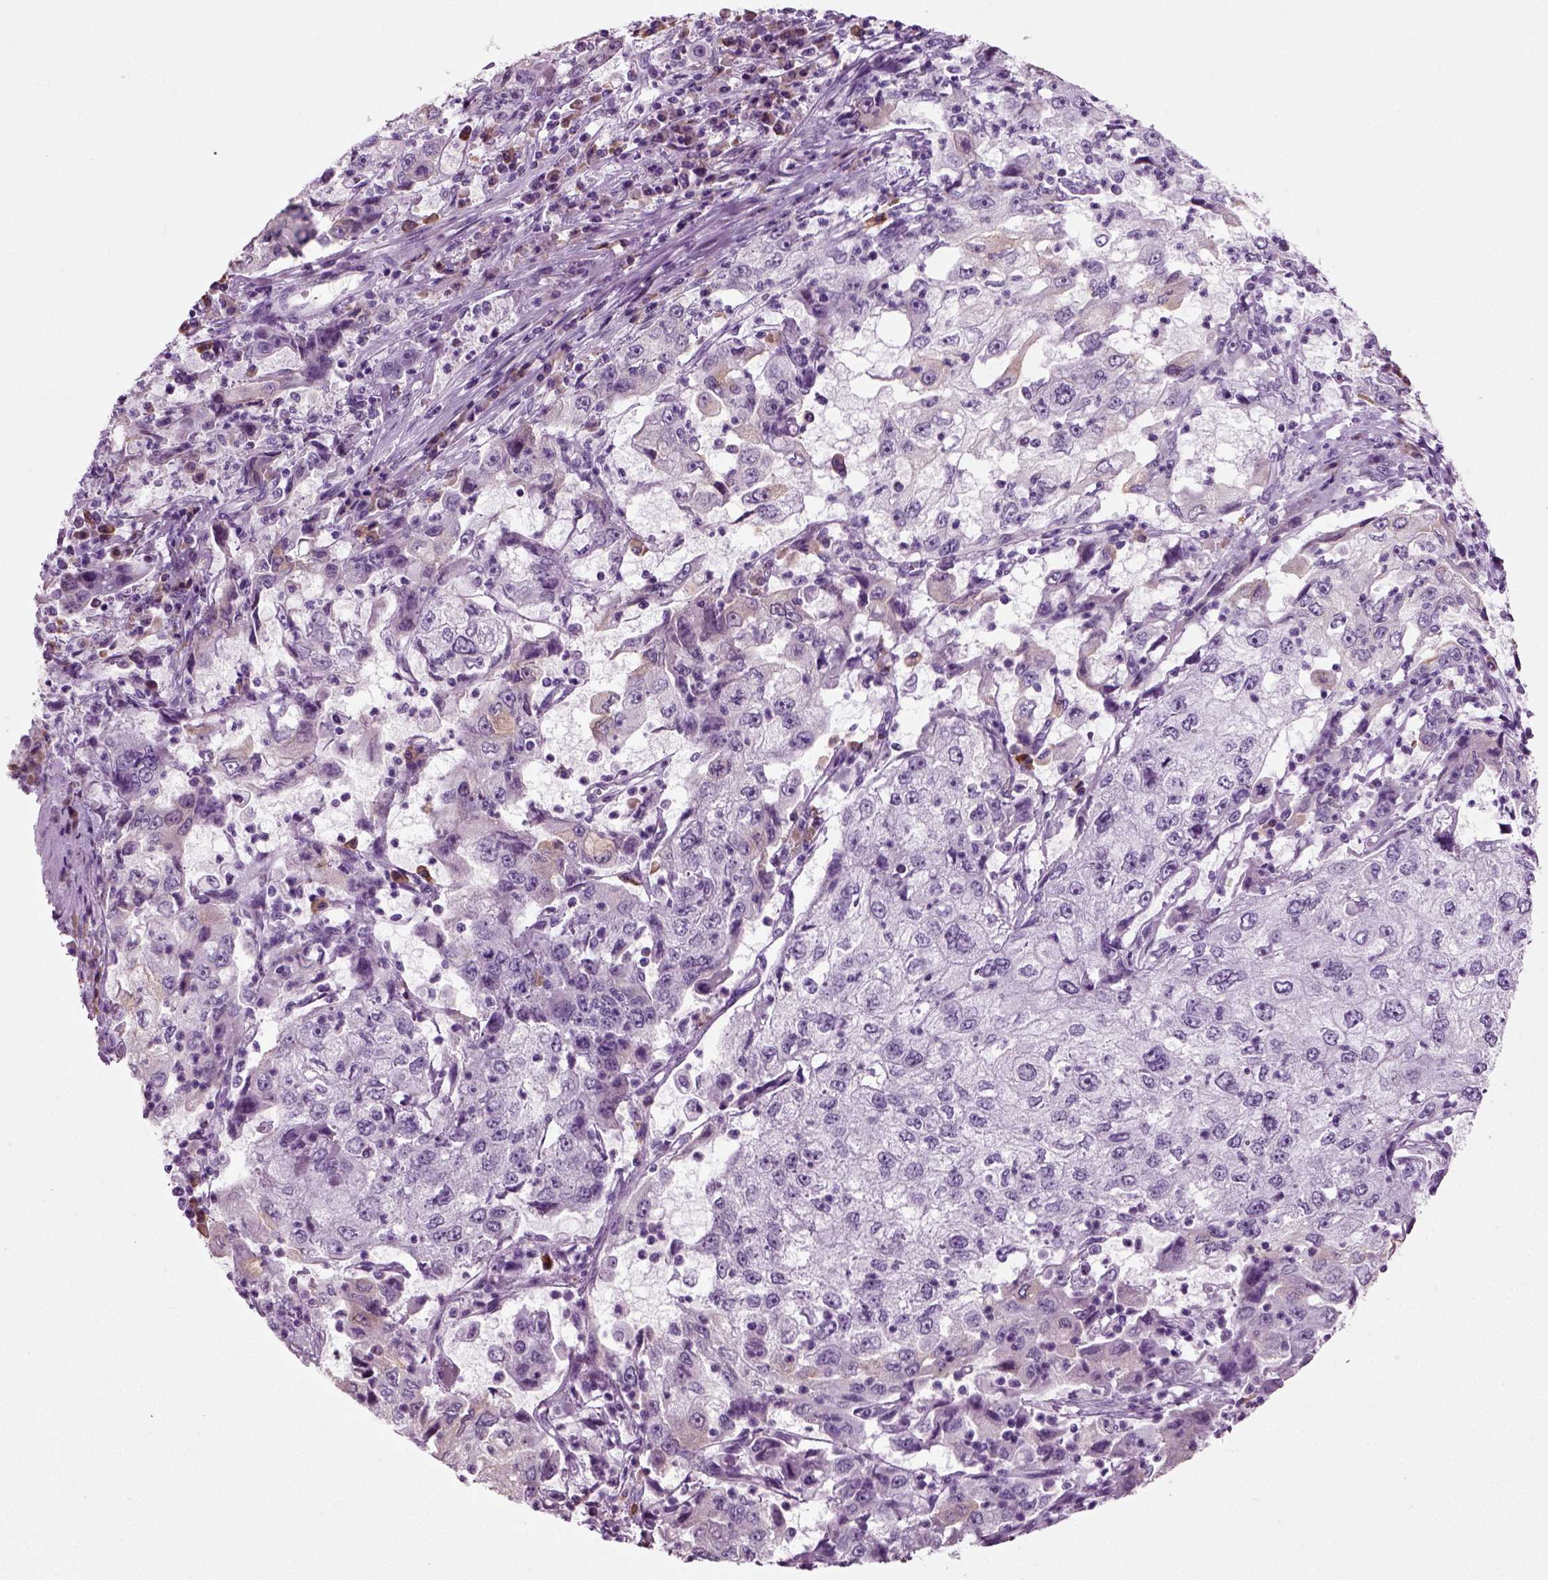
{"staining": {"intensity": "weak", "quantity": "<25%", "location": "cytoplasmic/membranous"}, "tissue": "cervical cancer", "cell_type": "Tumor cells", "image_type": "cancer", "snomed": [{"axis": "morphology", "description": "Squamous cell carcinoma, NOS"}, {"axis": "topography", "description": "Cervix"}], "caption": "High power microscopy histopathology image of an immunohistochemistry (IHC) micrograph of squamous cell carcinoma (cervical), revealing no significant positivity in tumor cells. (DAB immunohistochemistry (IHC), high magnification).", "gene": "SLC26A8", "patient": {"sex": "female", "age": 36}}